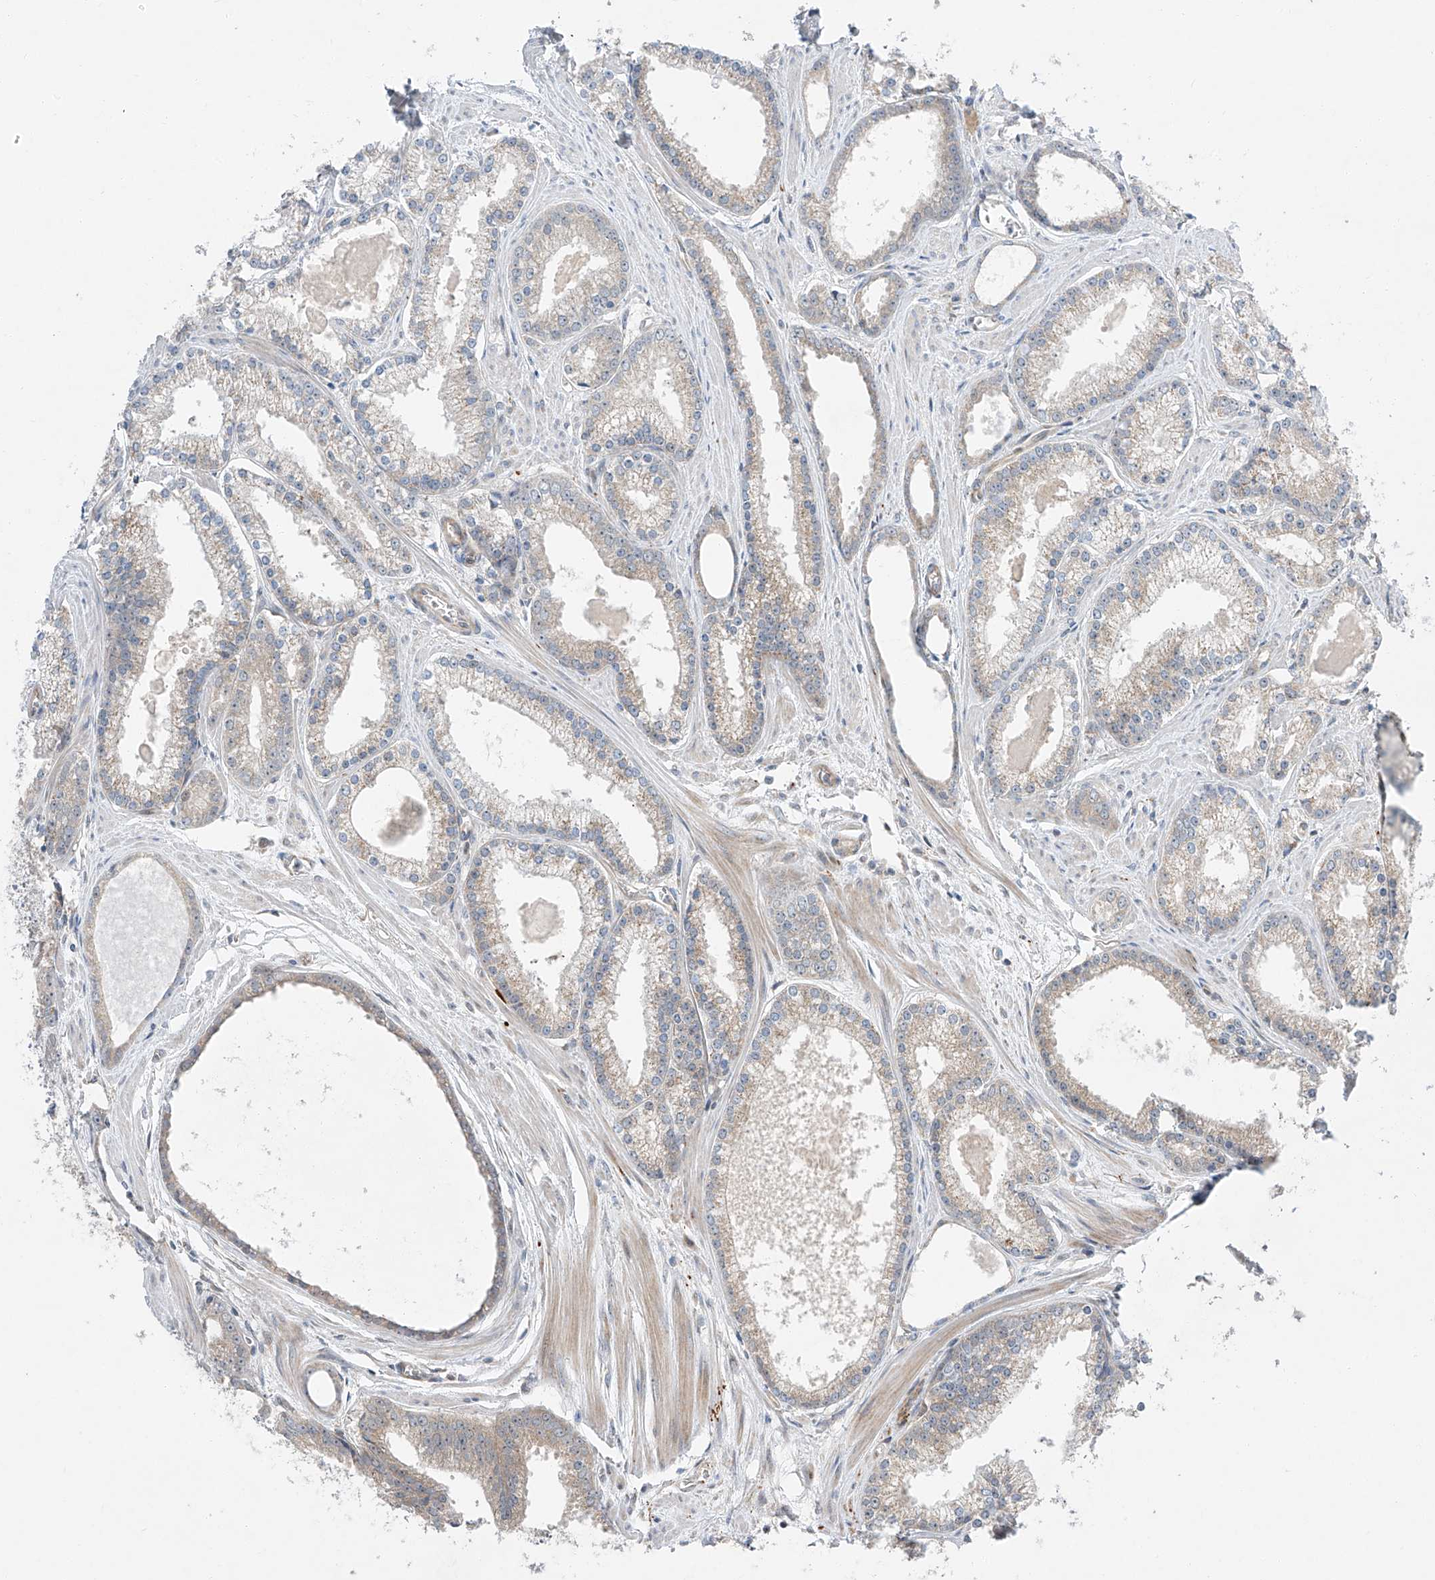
{"staining": {"intensity": "weak", "quantity": "<25%", "location": "cytoplasmic/membranous"}, "tissue": "prostate cancer", "cell_type": "Tumor cells", "image_type": "cancer", "snomed": [{"axis": "morphology", "description": "Adenocarcinoma, Low grade"}, {"axis": "topography", "description": "Prostate"}], "caption": "Tumor cells are negative for protein expression in human prostate cancer.", "gene": "CLDND1", "patient": {"sex": "male", "age": 54}}